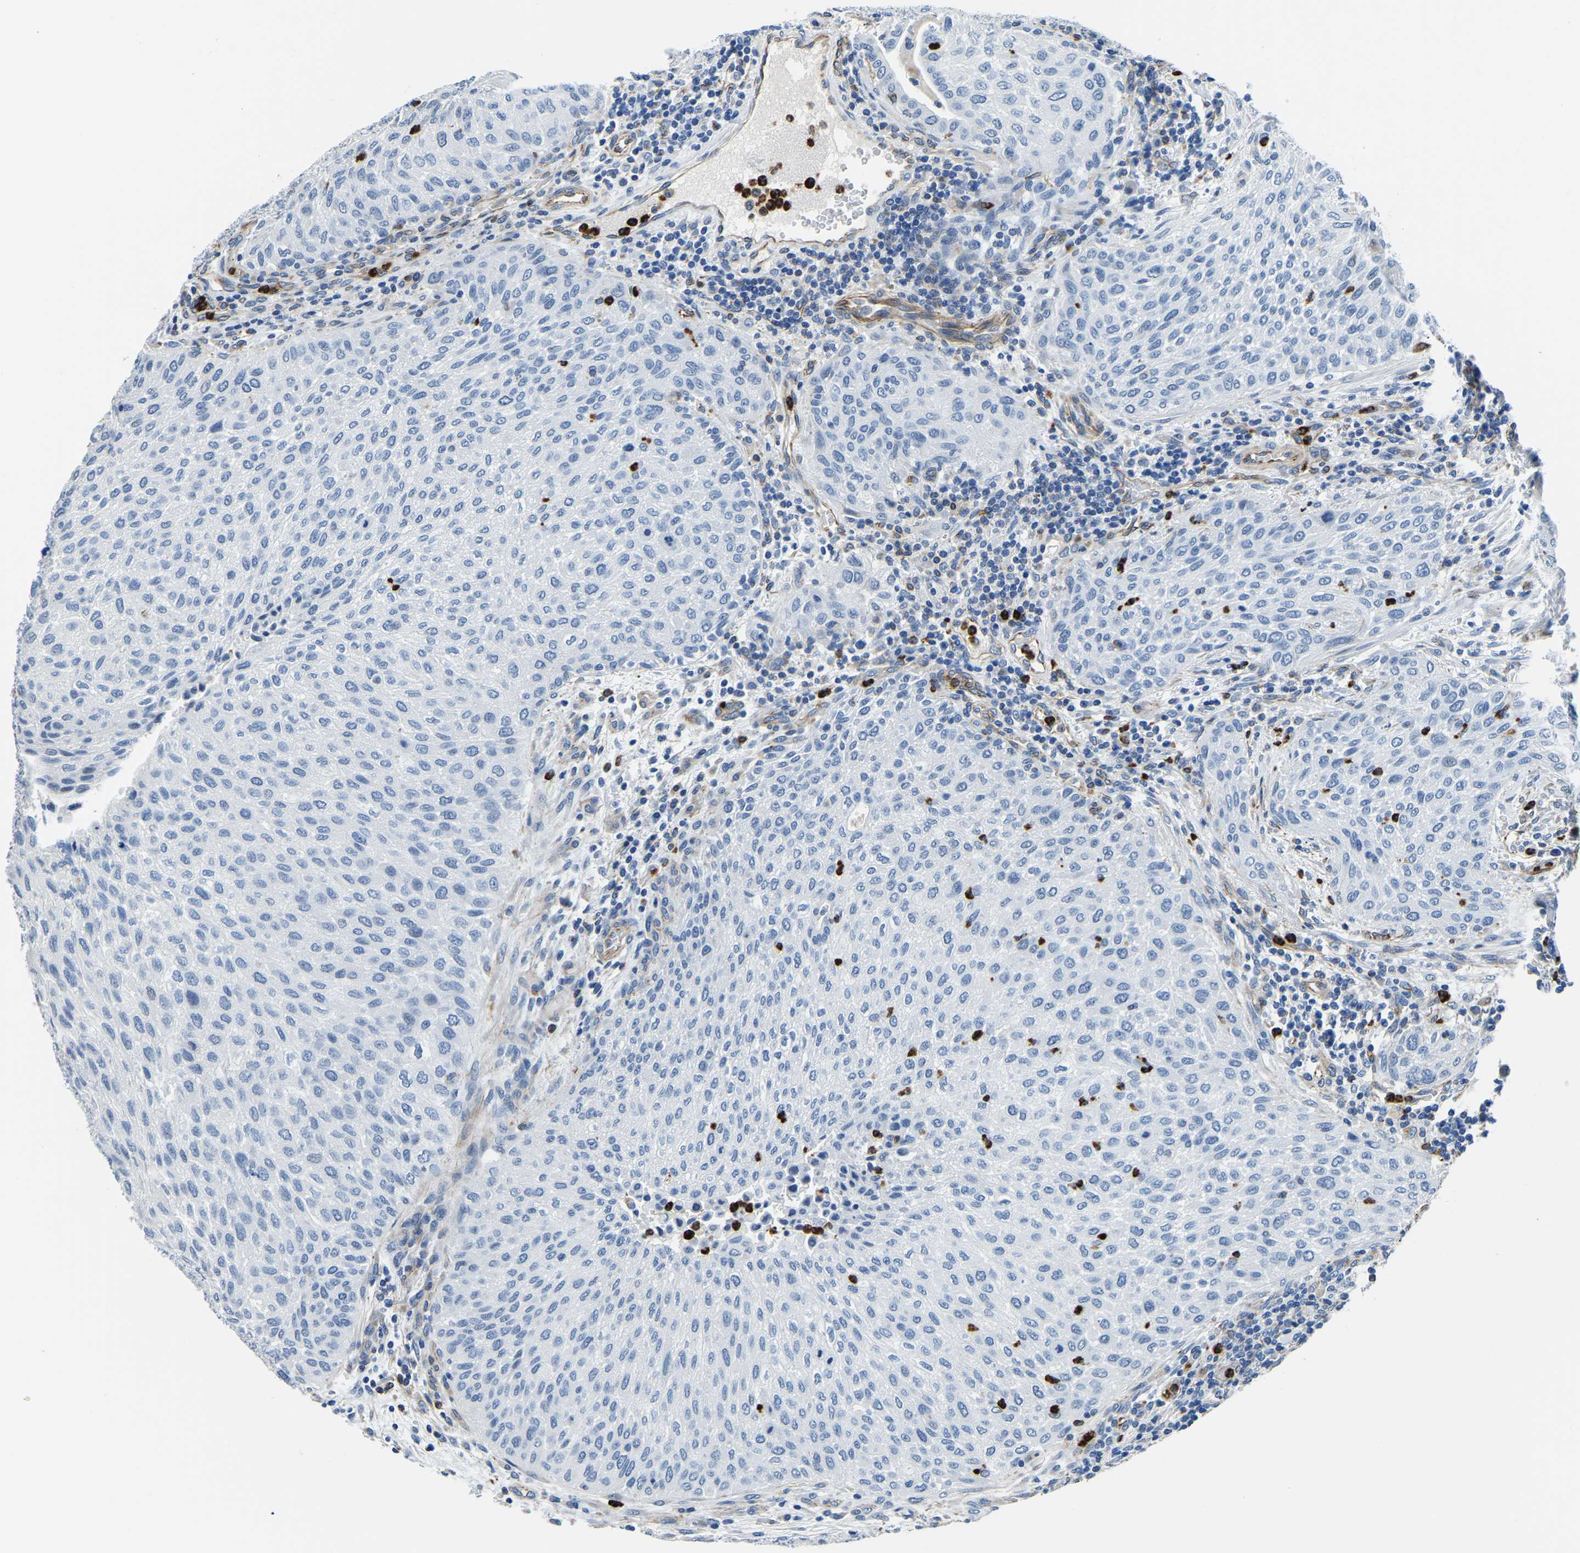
{"staining": {"intensity": "negative", "quantity": "none", "location": "none"}, "tissue": "urothelial cancer", "cell_type": "Tumor cells", "image_type": "cancer", "snomed": [{"axis": "morphology", "description": "Urothelial carcinoma, Low grade"}, {"axis": "morphology", "description": "Urothelial carcinoma, High grade"}, {"axis": "topography", "description": "Urinary bladder"}], "caption": "The IHC photomicrograph has no significant expression in tumor cells of urothelial cancer tissue.", "gene": "MS4A3", "patient": {"sex": "male", "age": 35}}